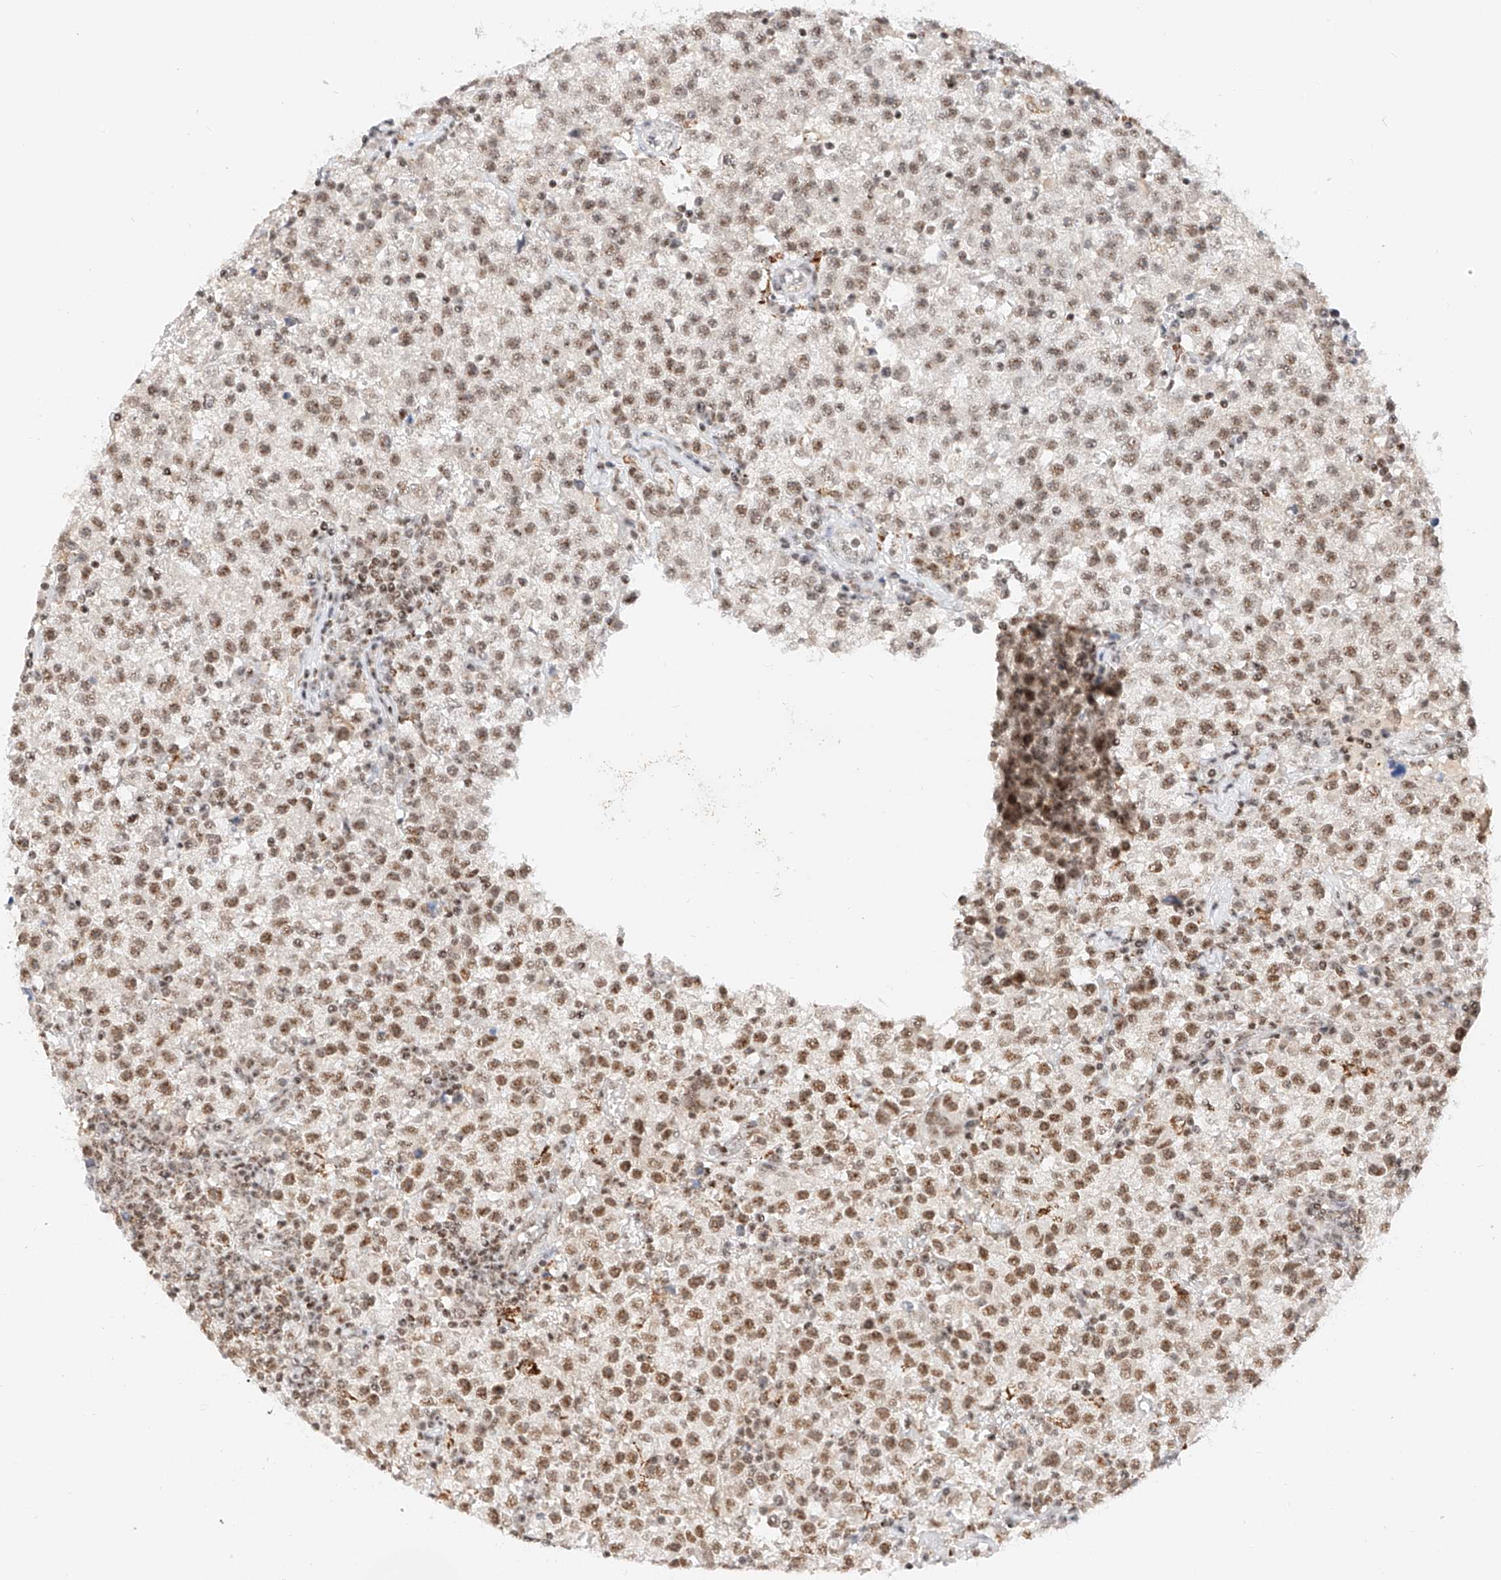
{"staining": {"intensity": "moderate", "quantity": ">75%", "location": "nuclear"}, "tissue": "testis cancer", "cell_type": "Tumor cells", "image_type": "cancer", "snomed": [{"axis": "morphology", "description": "Seminoma, NOS"}, {"axis": "topography", "description": "Testis"}], "caption": "This histopathology image displays immunohistochemistry (IHC) staining of human testis cancer, with medium moderate nuclear positivity in about >75% of tumor cells.", "gene": "NRF1", "patient": {"sex": "male", "age": 22}}